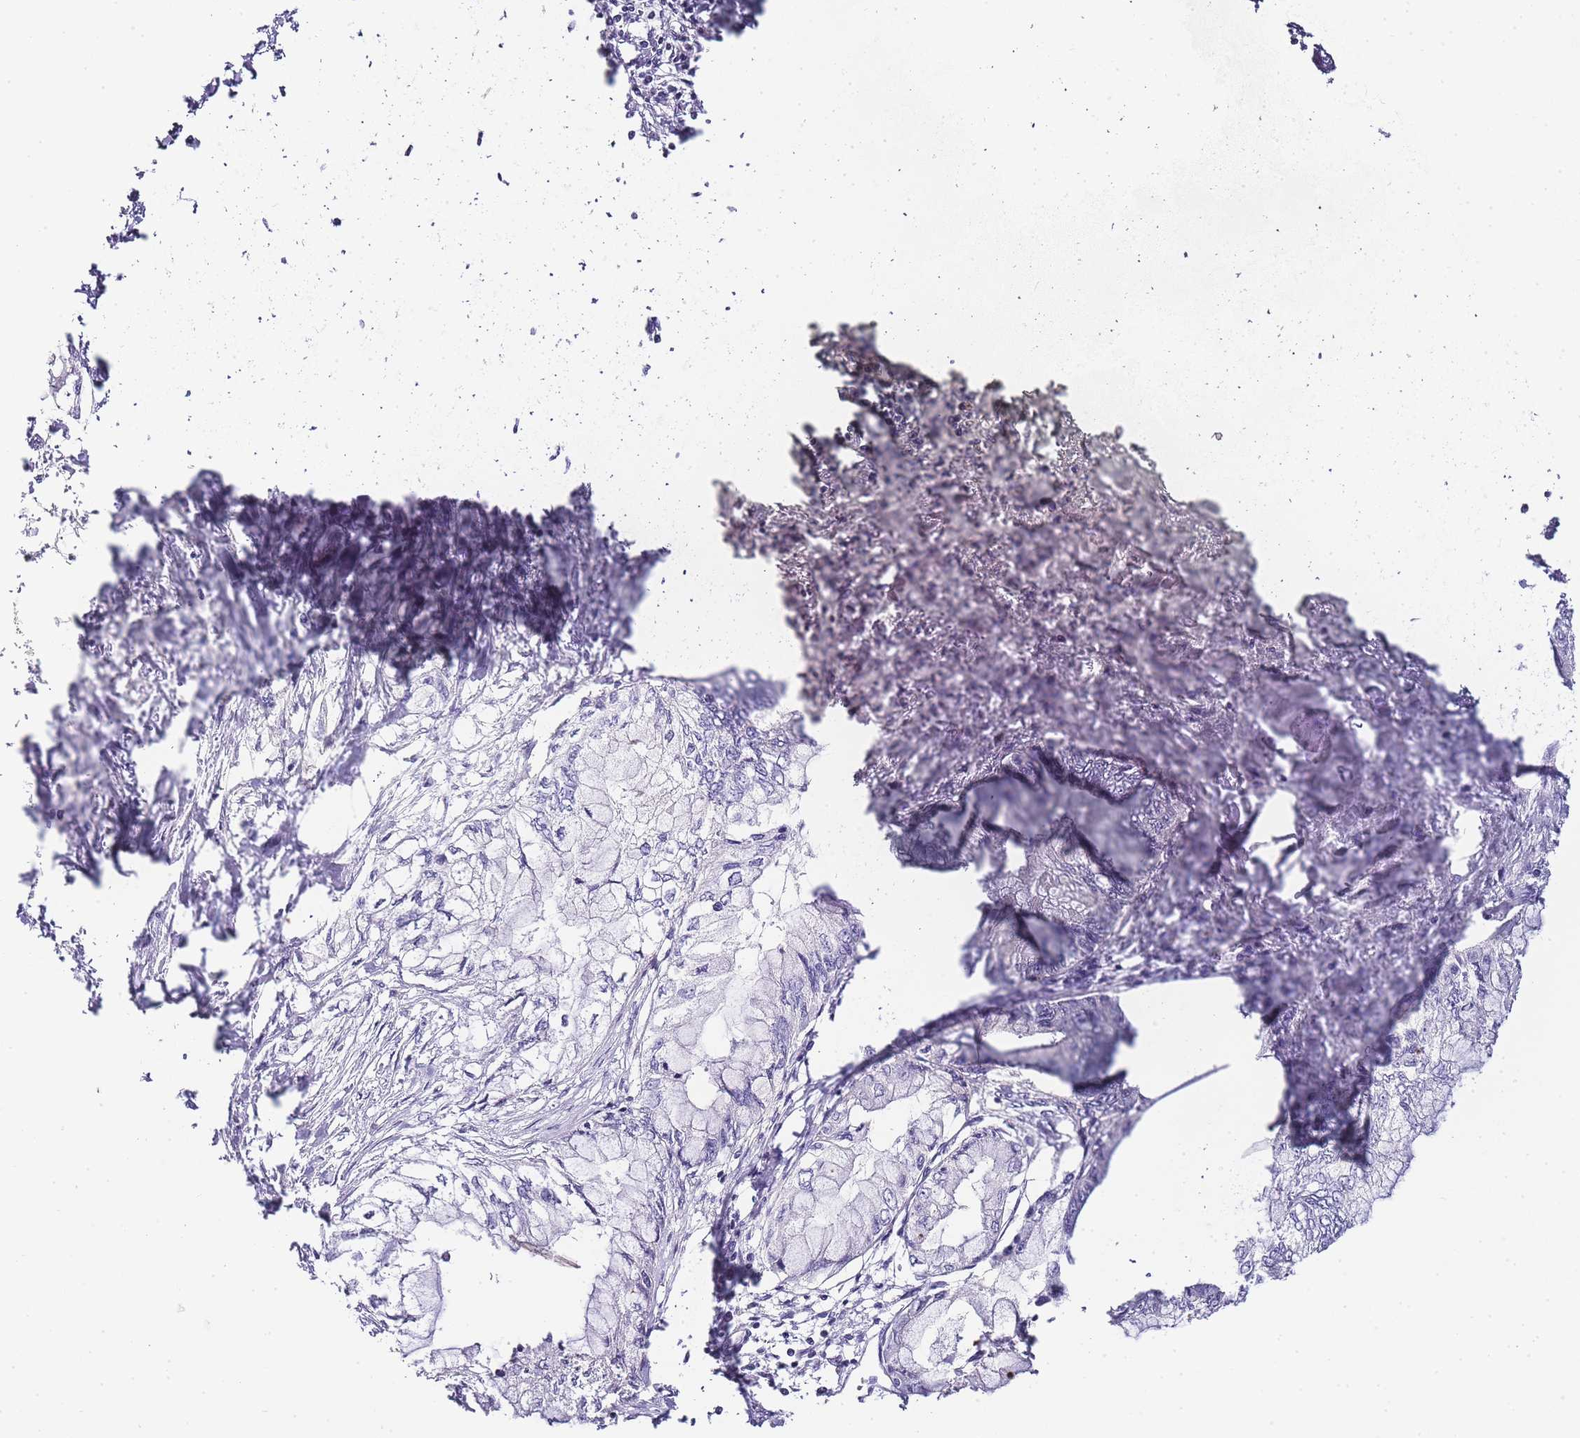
{"staining": {"intensity": "negative", "quantity": "none", "location": "none"}, "tissue": "pancreatic cancer", "cell_type": "Tumor cells", "image_type": "cancer", "snomed": [{"axis": "morphology", "description": "Adenocarcinoma, NOS"}, {"axis": "topography", "description": "Pancreas"}], "caption": "There is no significant expression in tumor cells of pancreatic cancer.", "gene": "ZBP1", "patient": {"sex": "male", "age": 48}}